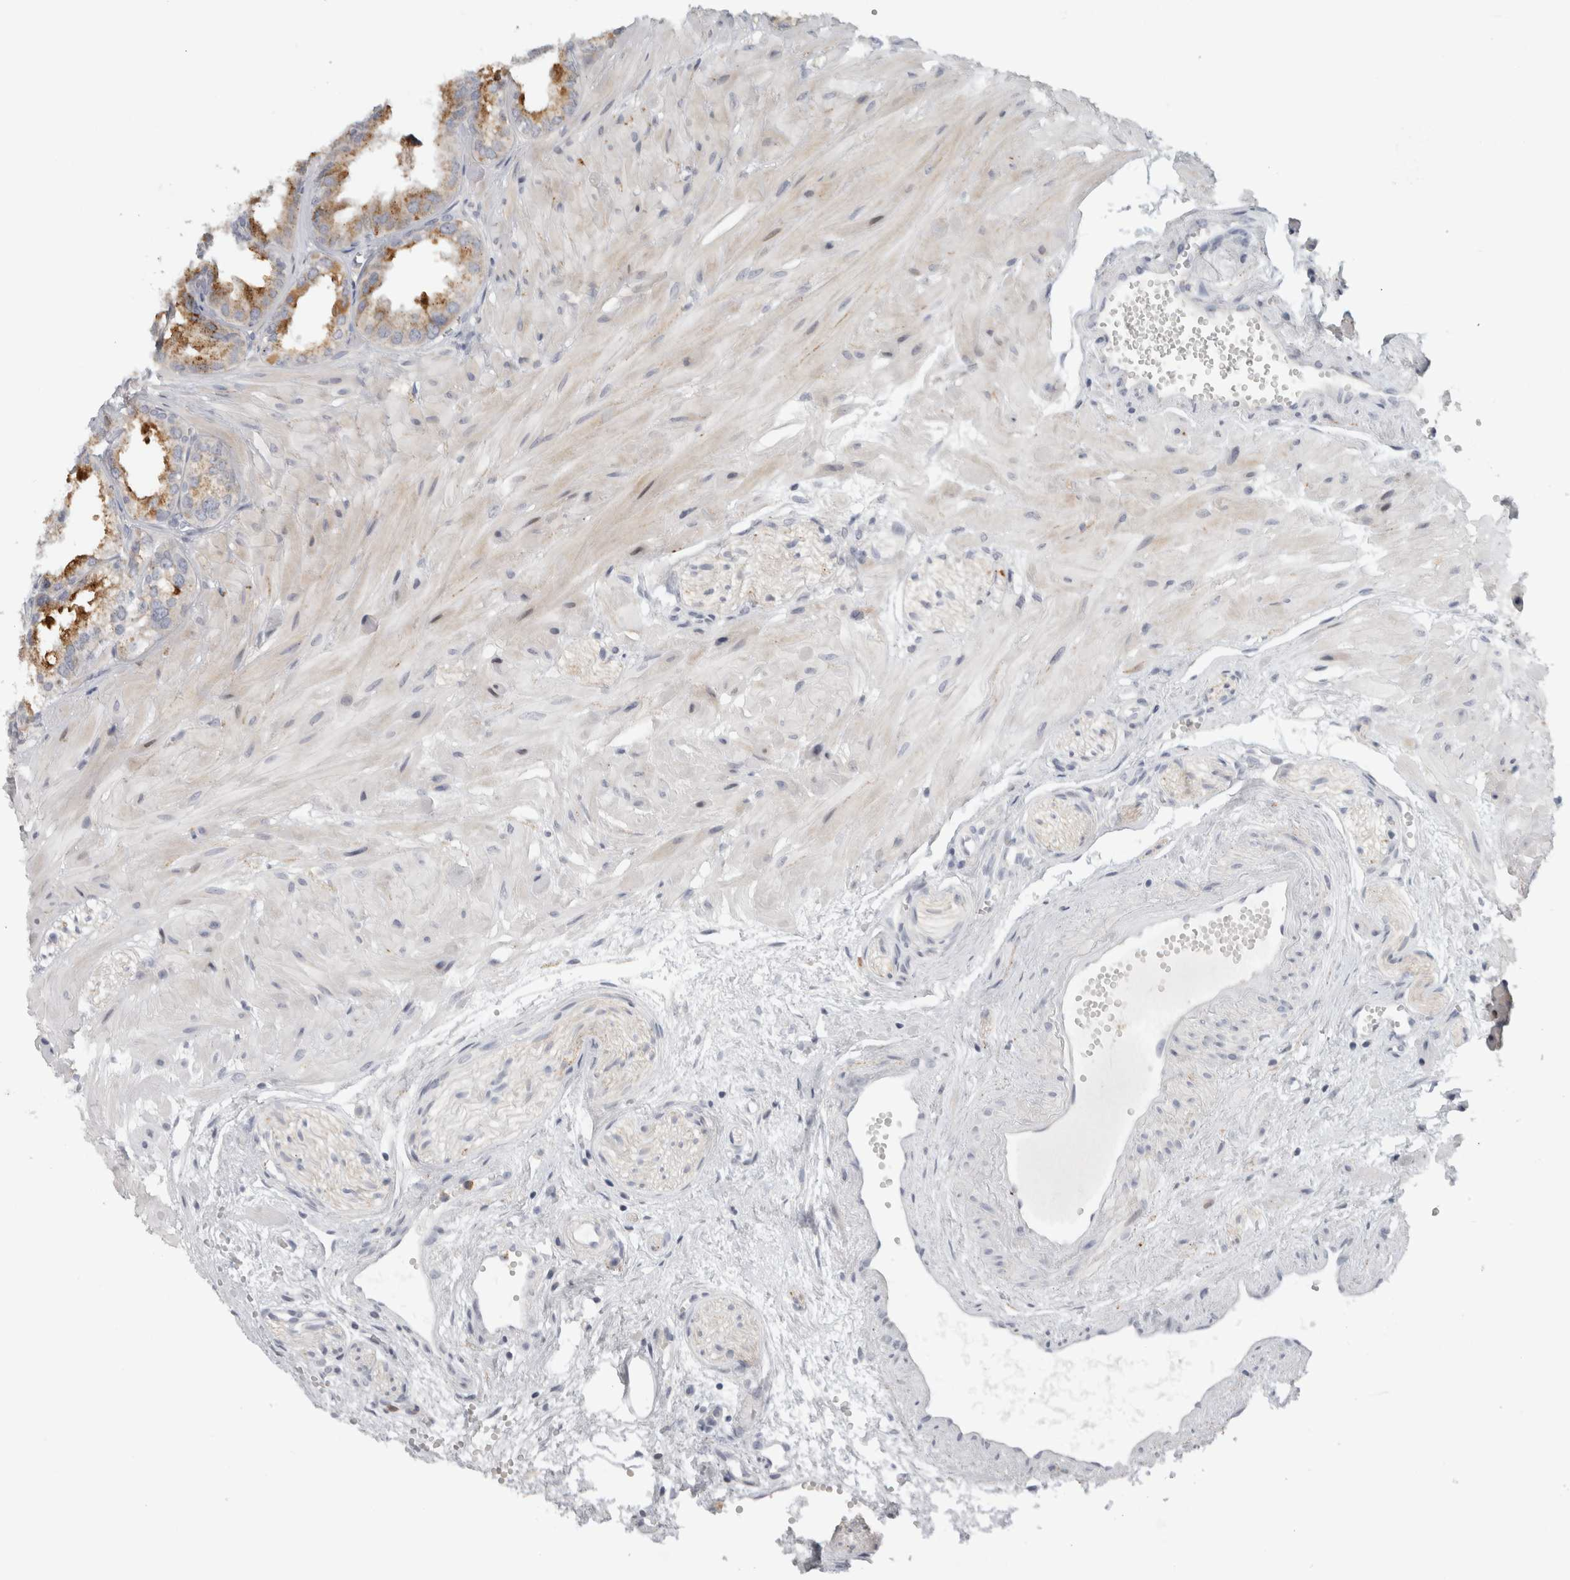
{"staining": {"intensity": "moderate", "quantity": ">75%", "location": "cytoplasmic/membranous"}, "tissue": "seminal vesicle", "cell_type": "Glandular cells", "image_type": "normal", "snomed": [{"axis": "morphology", "description": "Normal tissue, NOS"}, {"axis": "topography", "description": "Prostate"}, {"axis": "topography", "description": "Seminal veicle"}], "caption": "Protein expression analysis of normal seminal vesicle demonstrates moderate cytoplasmic/membranous positivity in approximately >75% of glandular cells.", "gene": "PTPRN2", "patient": {"sex": "male", "age": 51}}